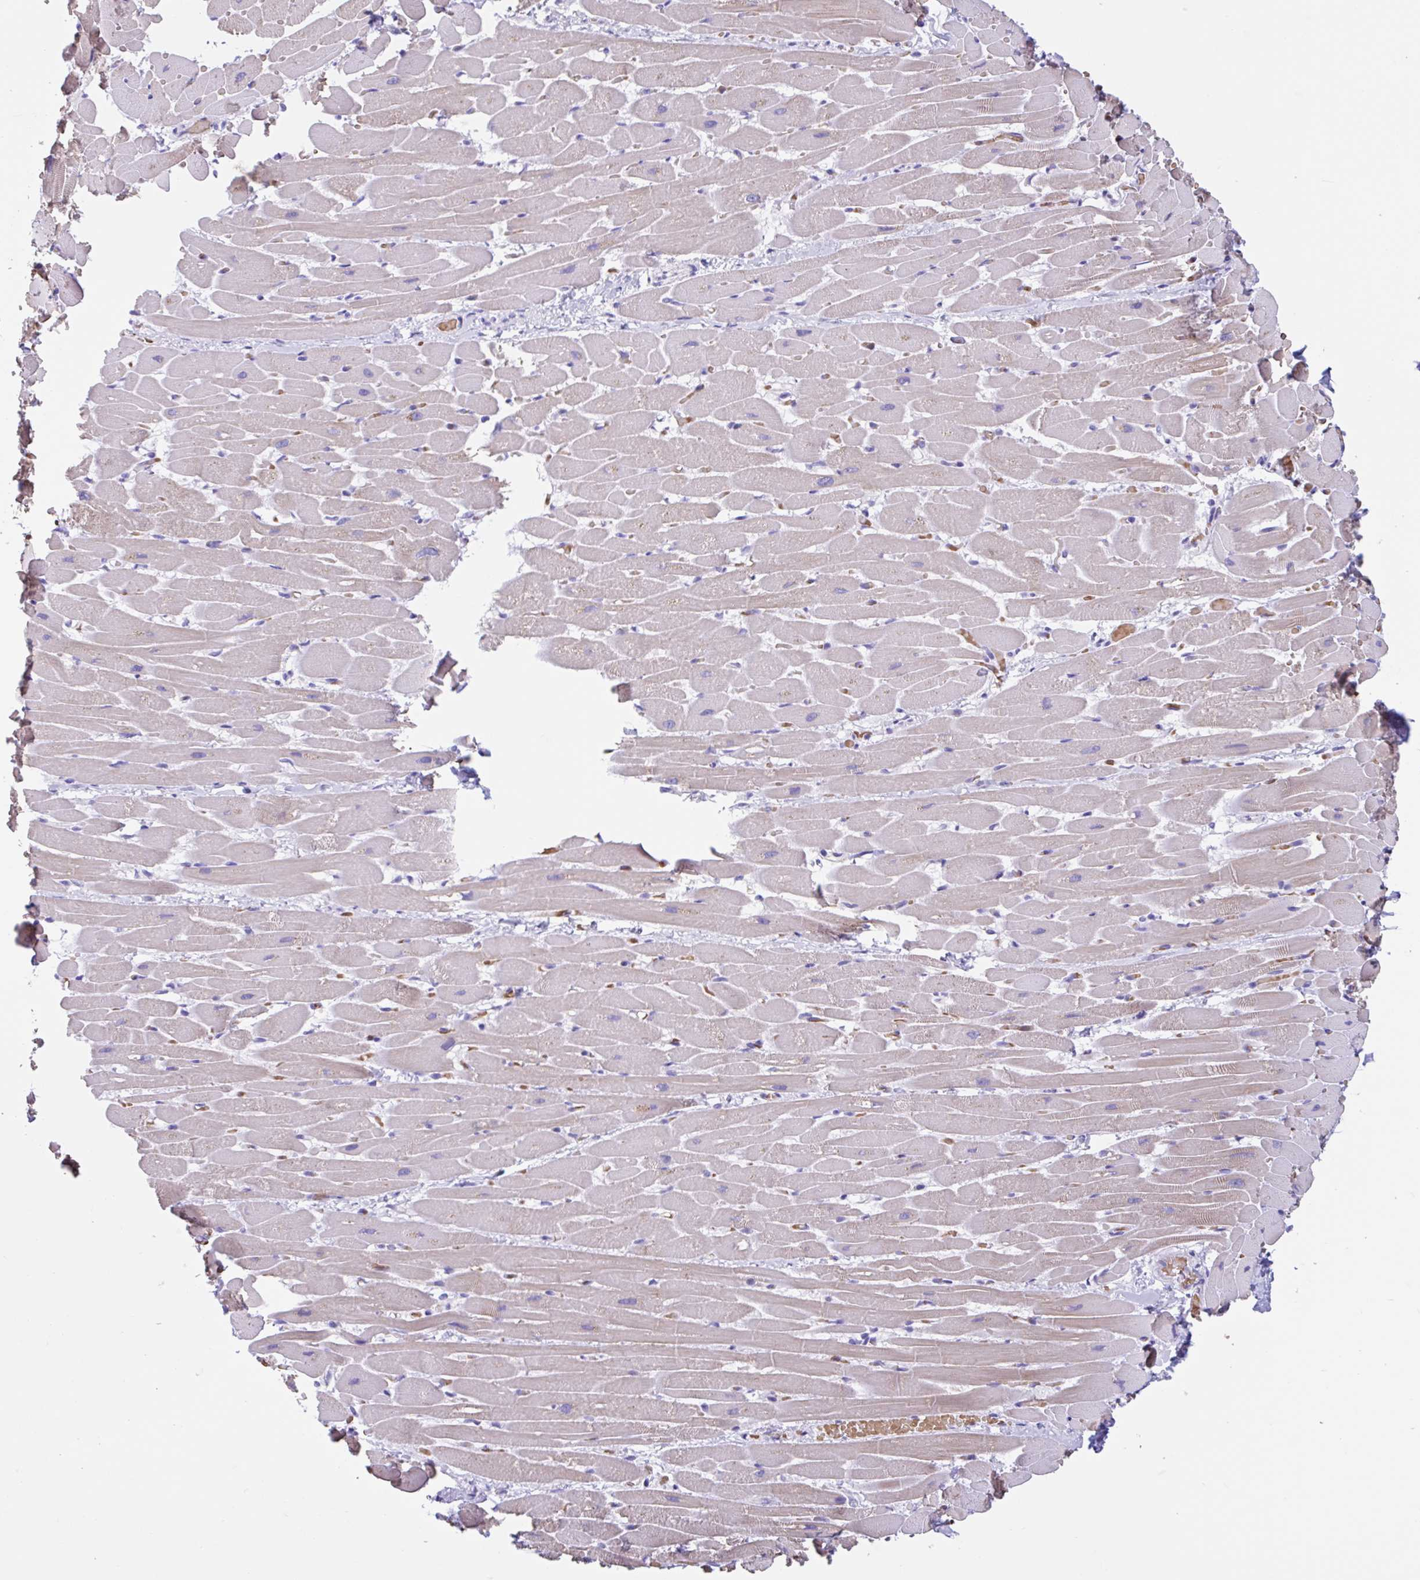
{"staining": {"intensity": "weak", "quantity": ">75%", "location": "cytoplasmic/membranous"}, "tissue": "heart muscle", "cell_type": "Cardiomyocytes", "image_type": "normal", "snomed": [{"axis": "morphology", "description": "Normal tissue, NOS"}, {"axis": "topography", "description": "Heart"}], "caption": "Protein staining of normal heart muscle exhibits weak cytoplasmic/membranous expression in about >75% of cardiomyocytes.", "gene": "TMEM79", "patient": {"sex": "male", "age": 37}}